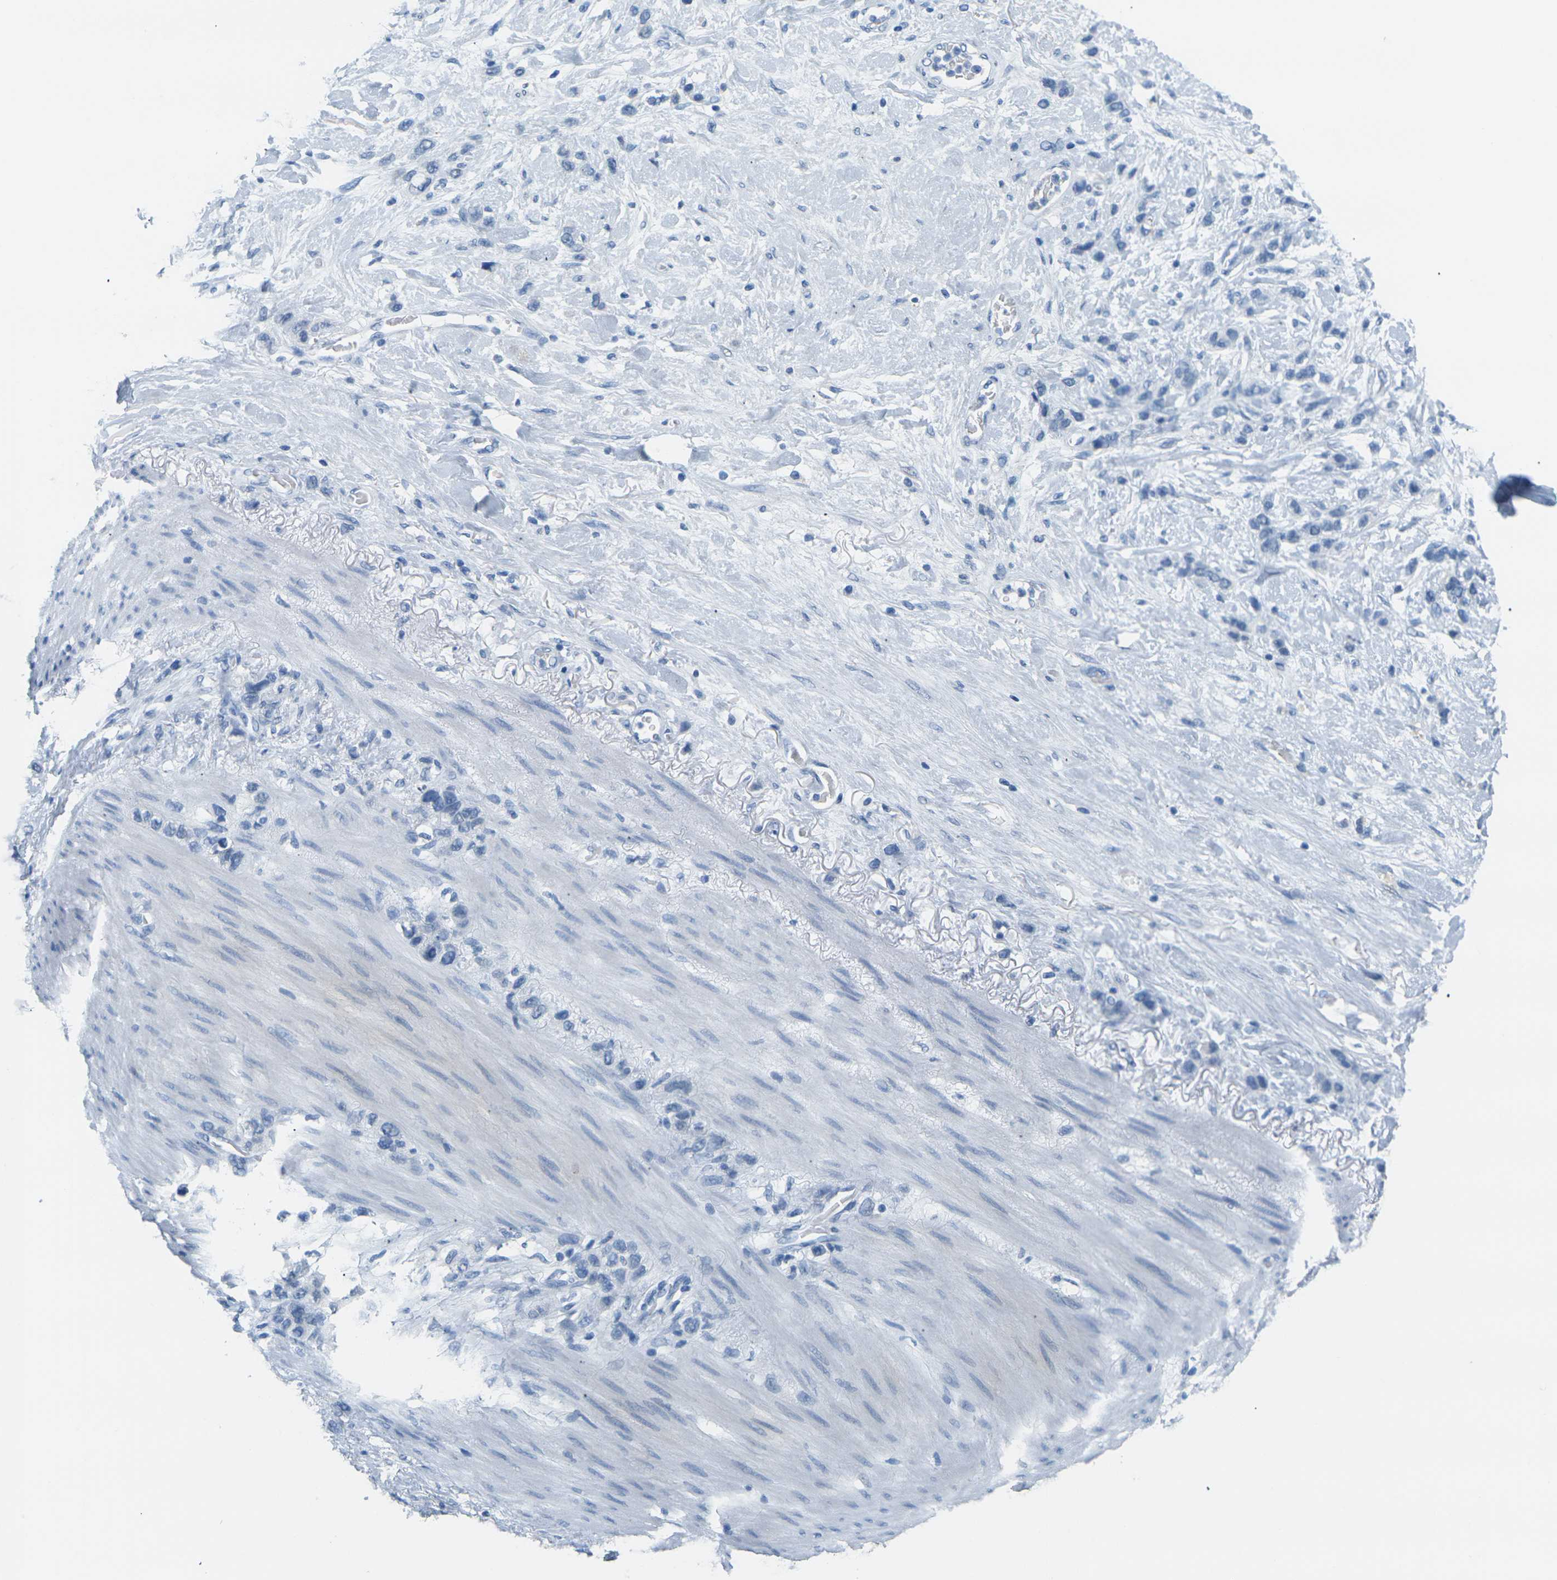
{"staining": {"intensity": "negative", "quantity": "none", "location": "none"}, "tissue": "stomach cancer", "cell_type": "Tumor cells", "image_type": "cancer", "snomed": [{"axis": "morphology", "description": "Adenocarcinoma, NOS"}, {"axis": "morphology", "description": "Adenocarcinoma, High grade"}, {"axis": "topography", "description": "Stomach, upper"}, {"axis": "topography", "description": "Stomach, lower"}], "caption": "Stomach cancer was stained to show a protein in brown. There is no significant expression in tumor cells.", "gene": "CTAG1A", "patient": {"sex": "female", "age": 65}}